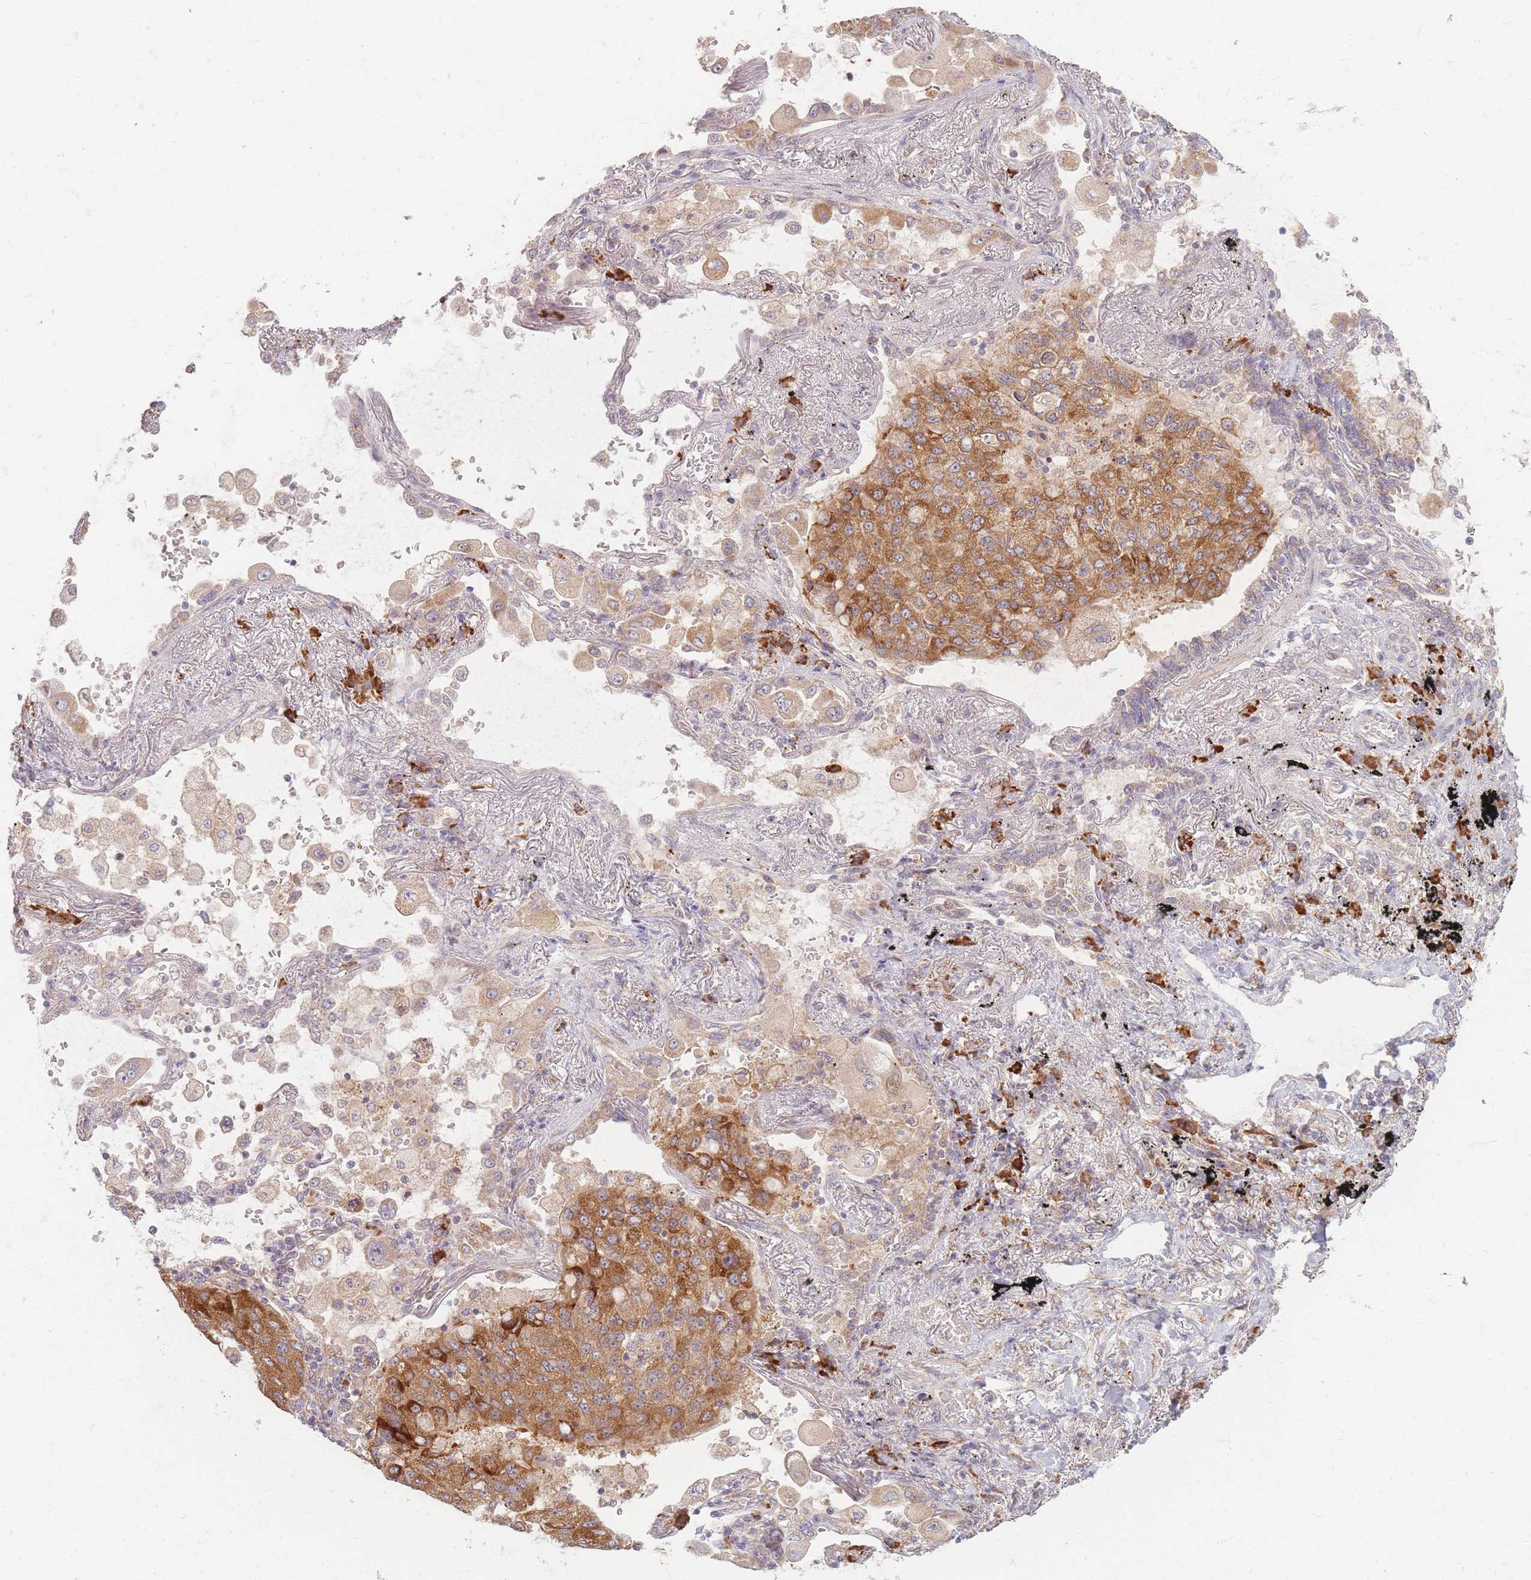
{"staining": {"intensity": "moderate", "quantity": ">75%", "location": "cytoplasmic/membranous"}, "tissue": "lung cancer", "cell_type": "Tumor cells", "image_type": "cancer", "snomed": [{"axis": "morphology", "description": "Squamous cell carcinoma, NOS"}, {"axis": "topography", "description": "Lung"}], "caption": "Immunohistochemistry (DAB (3,3'-diaminobenzidine)) staining of human lung squamous cell carcinoma exhibits moderate cytoplasmic/membranous protein positivity in about >75% of tumor cells.", "gene": "SMIM14", "patient": {"sex": "male", "age": 74}}